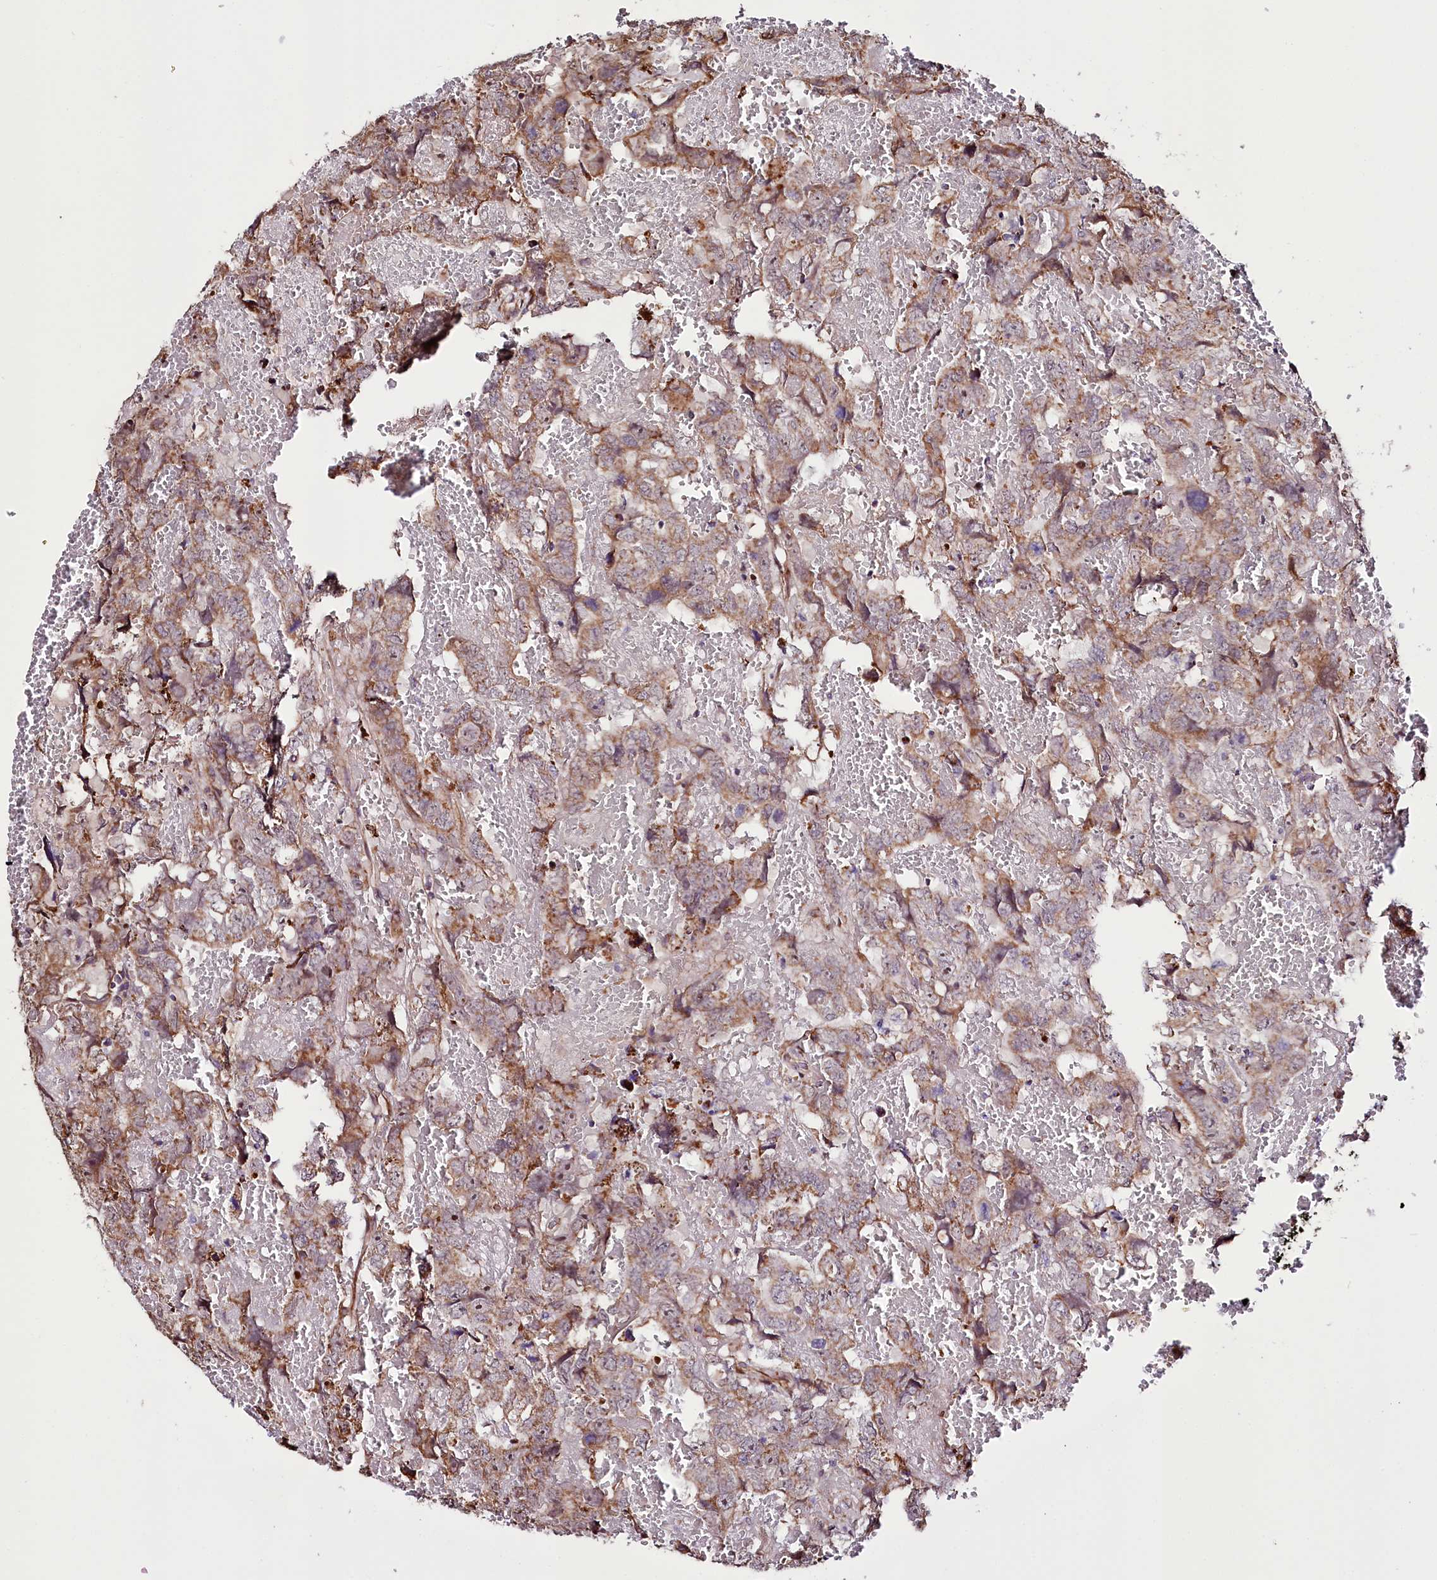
{"staining": {"intensity": "moderate", "quantity": ">75%", "location": "cytoplasmic/membranous"}, "tissue": "testis cancer", "cell_type": "Tumor cells", "image_type": "cancer", "snomed": [{"axis": "morphology", "description": "Carcinoma, Embryonal, NOS"}, {"axis": "topography", "description": "Testis"}], "caption": "Immunohistochemical staining of human testis cancer (embryonal carcinoma) reveals moderate cytoplasmic/membranous protein expression in approximately >75% of tumor cells.", "gene": "ST7", "patient": {"sex": "male", "age": 45}}